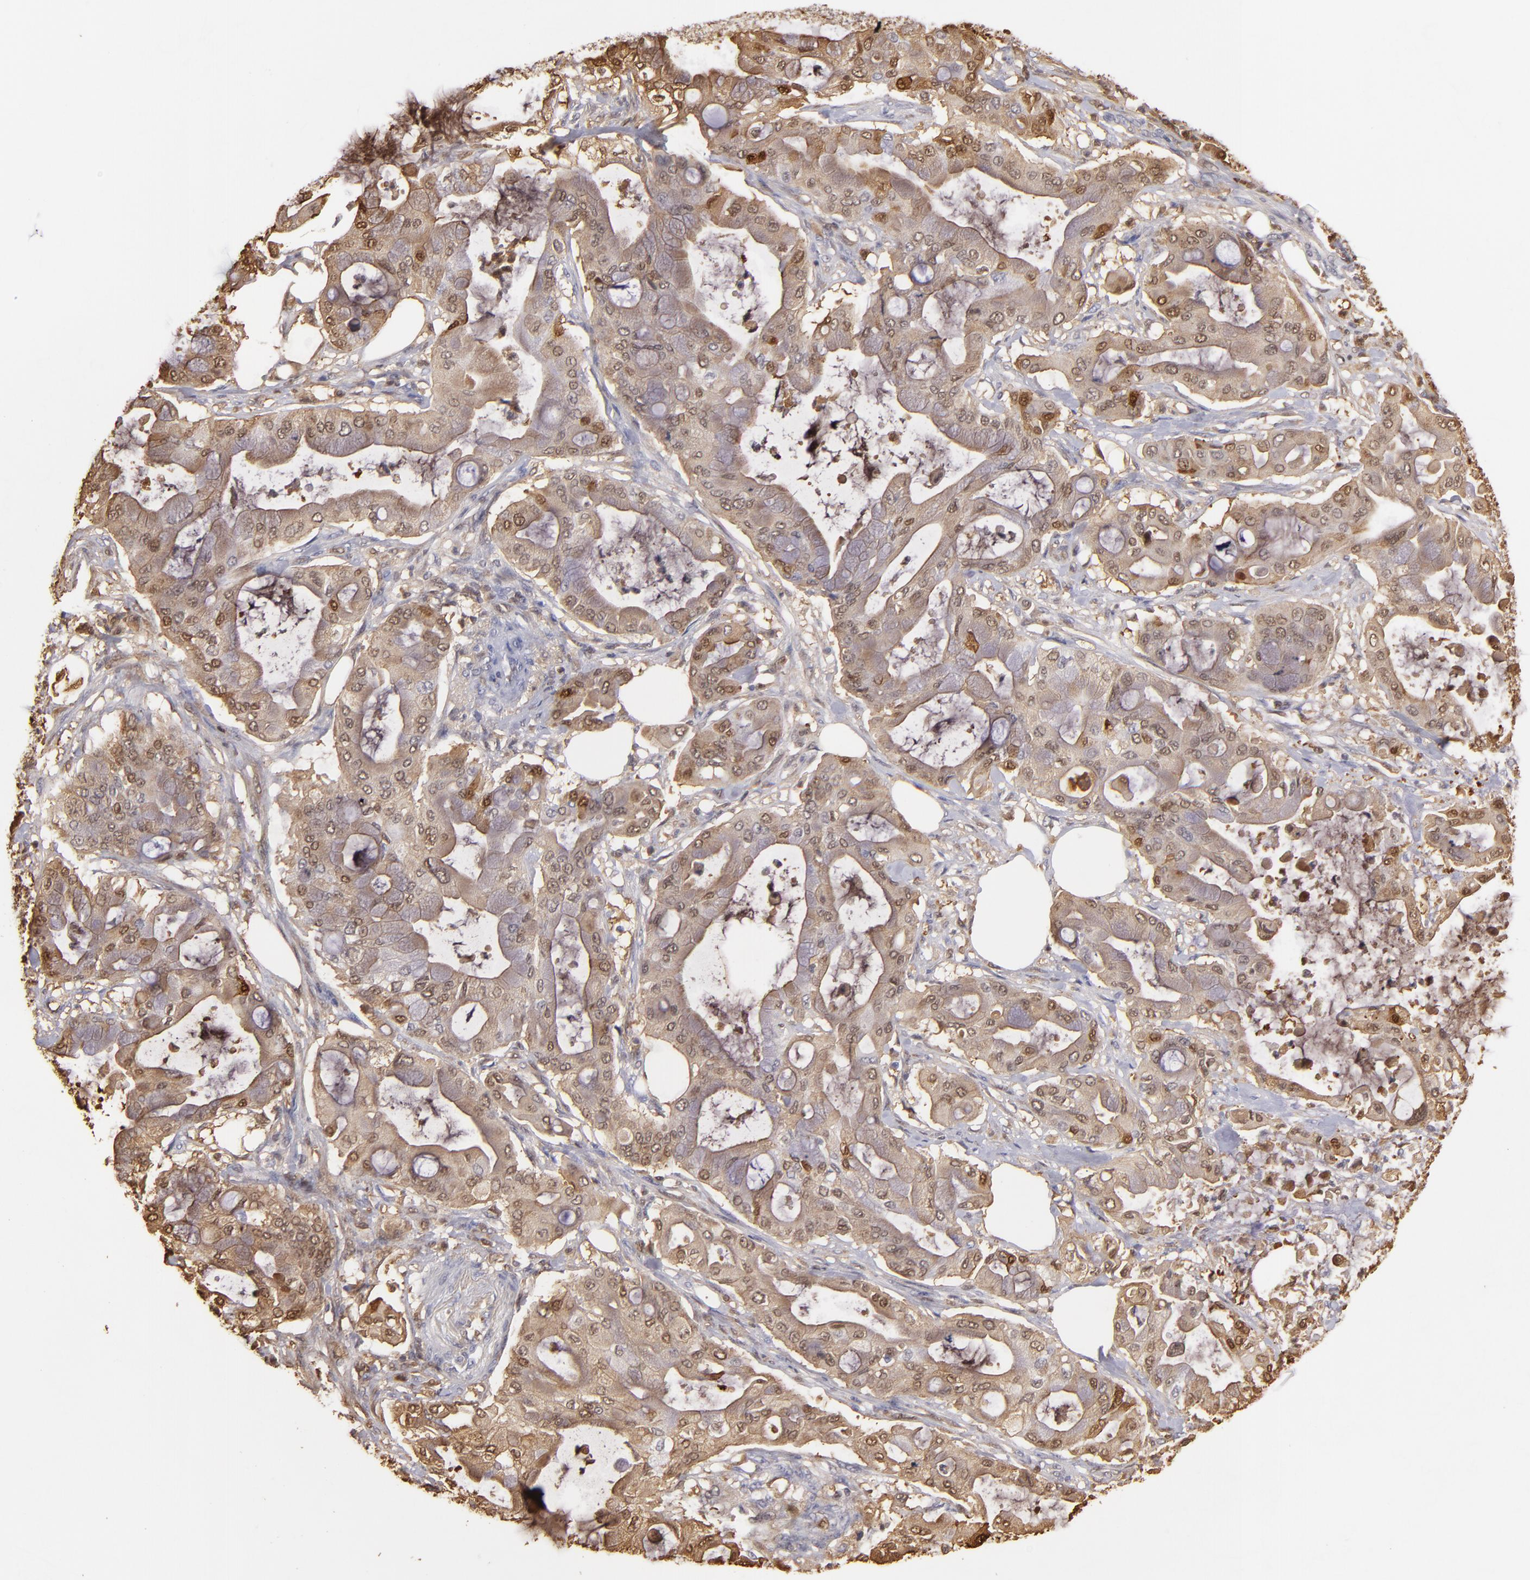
{"staining": {"intensity": "moderate", "quantity": ">75%", "location": "cytoplasmic/membranous,nuclear"}, "tissue": "pancreatic cancer", "cell_type": "Tumor cells", "image_type": "cancer", "snomed": [{"axis": "morphology", "description": "Adenocarcinoma, NOS"}, {"axis": "morphology", "description": "Adenocarcinoma, metastatic, NOS"}, {"axis": "topography", "description": "Lymph node"}, {"axis": "topography", "description": "Pancreas"}, {"axis": "topography", "description": "Duodenum"}], "caption": "Immunohistochemical staining of pancreatic cancer (adenocarcinoma) reveals medium levels of moderate cytoplasmic/membranous and nuclear protein positivity in about >75% of tumor cells.", "gene": "S100A2", "patient": {"sex": "female", "age": 64}}